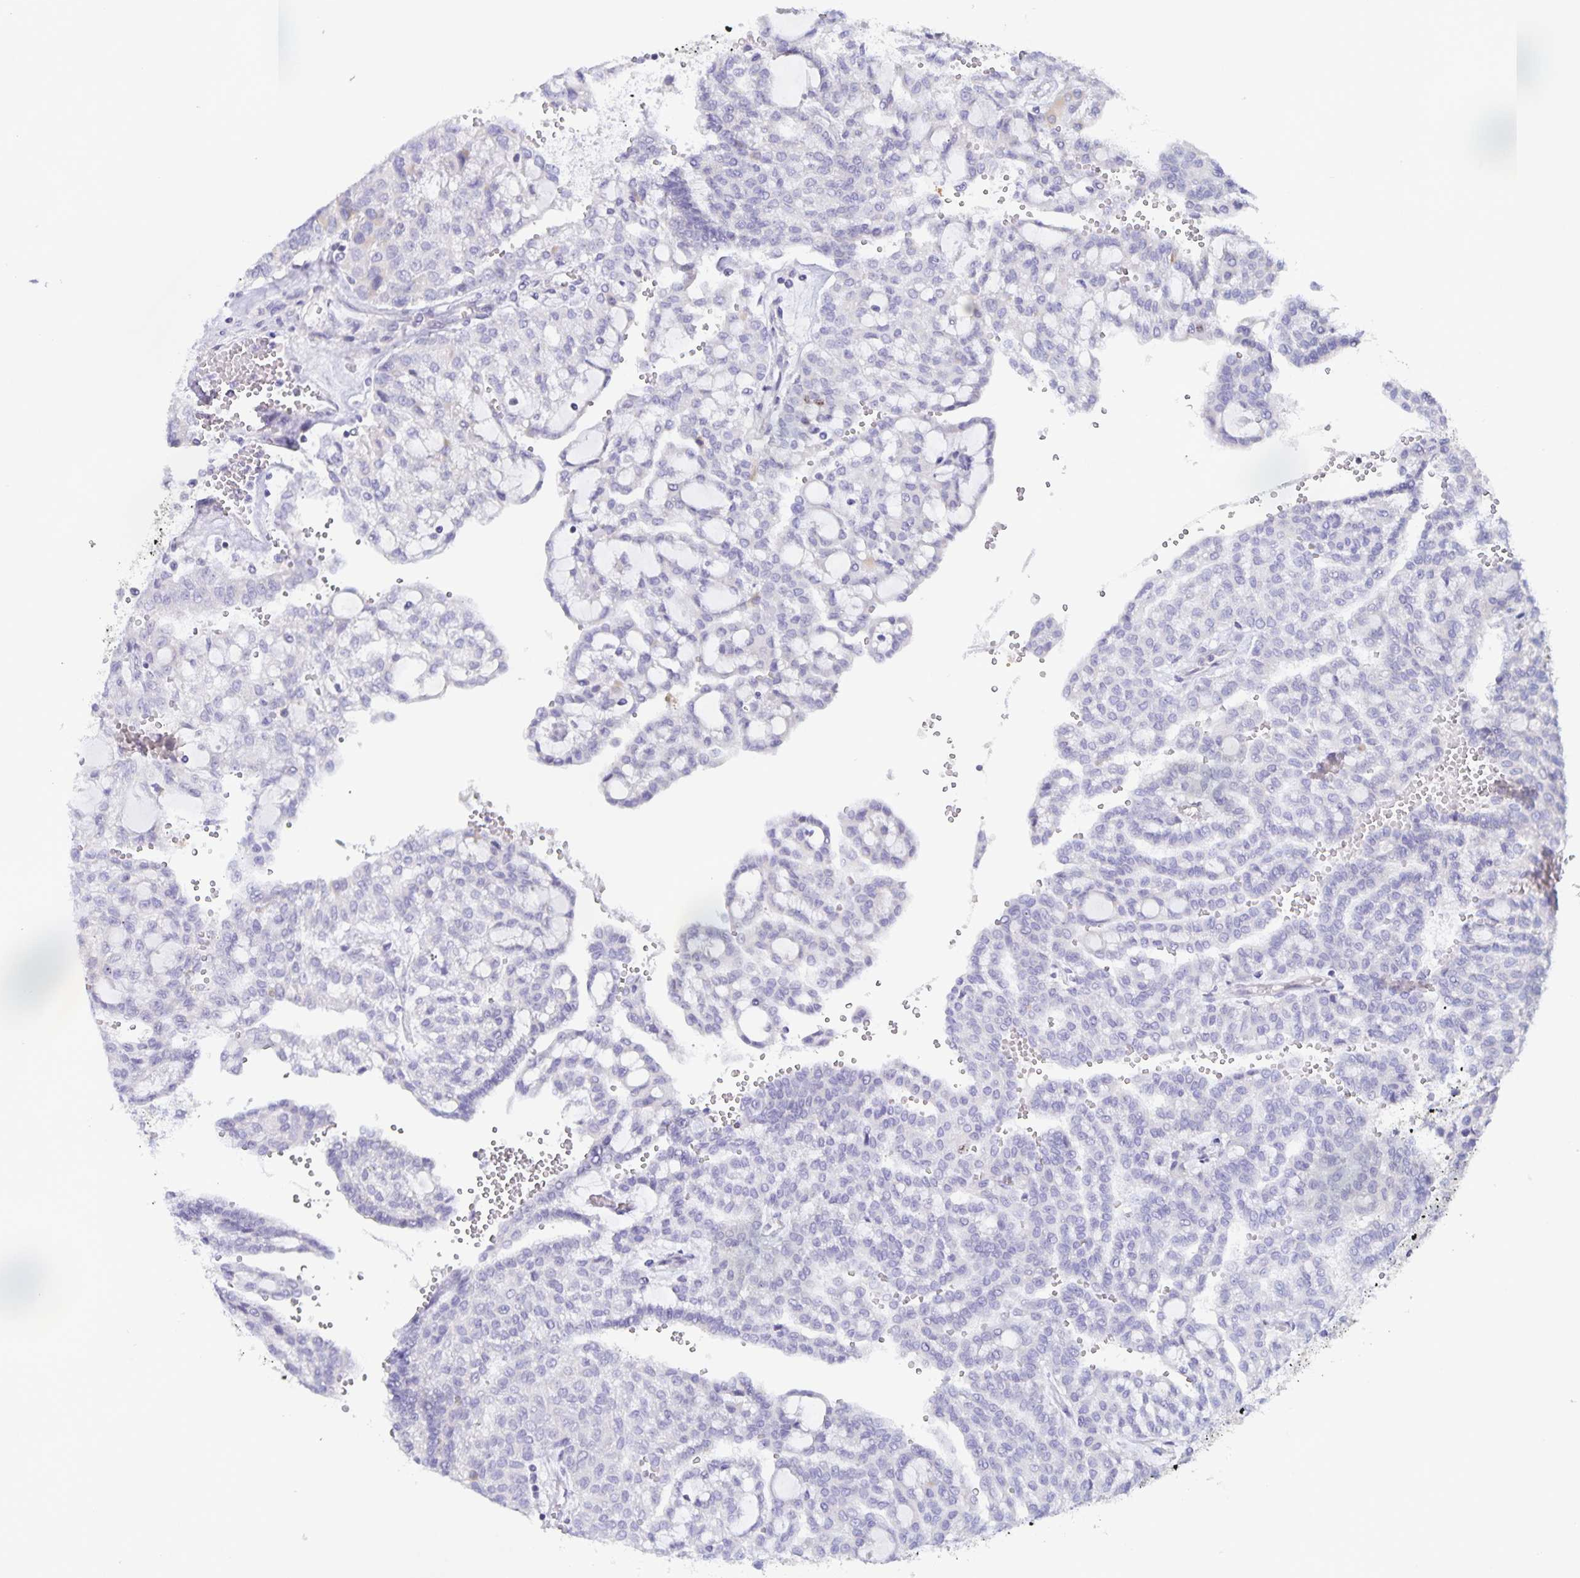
{"staining": {"intensity": "negative", "quantity": "none", "location": "none"}, "tissue": "renal cancer", "cell_type": "Tumor cells", "image_type": "cancer", "snomed": [{"axis": "morphology", "description": "Adenocarcinoma, NOS"}, {"axis": "topography", "description": "Kidney"}], "caption": "Tumor cells show no significant protein positivity in renal cancer.", "gene": "CENPH", "patient": {"sex": "male", "age": 63}}